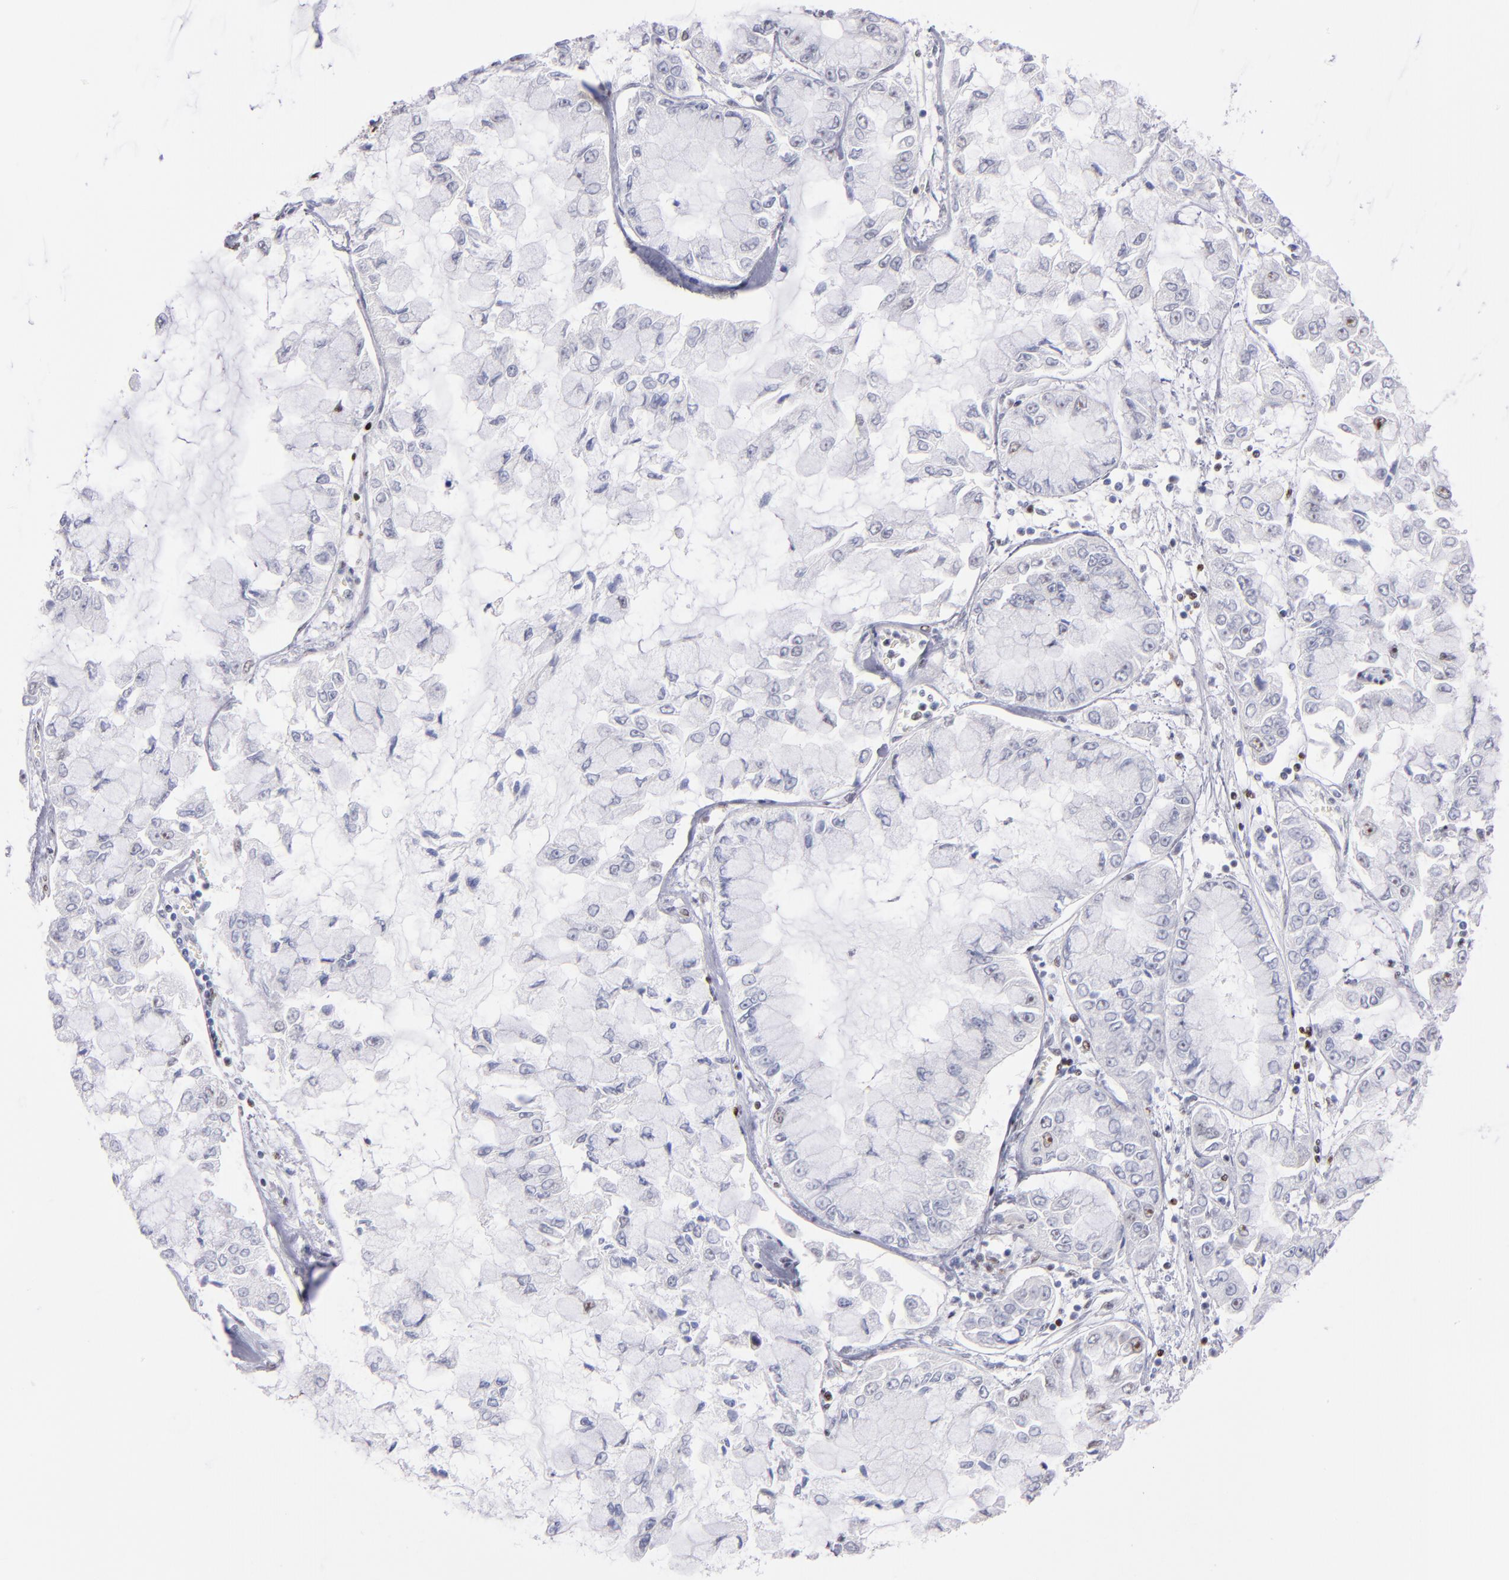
{"staining": {"intensity": "weak", "quantity": "<25%", "location": "nuclear"}, "tissue": "liver cancer", "cell_type": "Tumor cells", "image_type": "cancer", "snomed": [{"axis": "morphology", "description": "Cholangiocarcinoma"}, {"axis": "topography", "description": "Liver"}], "caption": "Protein analysis of liver cholangiocarcinoma demonstrates no significant staining in tumor cells.", "gene": "POLA1", "patient": {"sex": "female", "age": 79}}